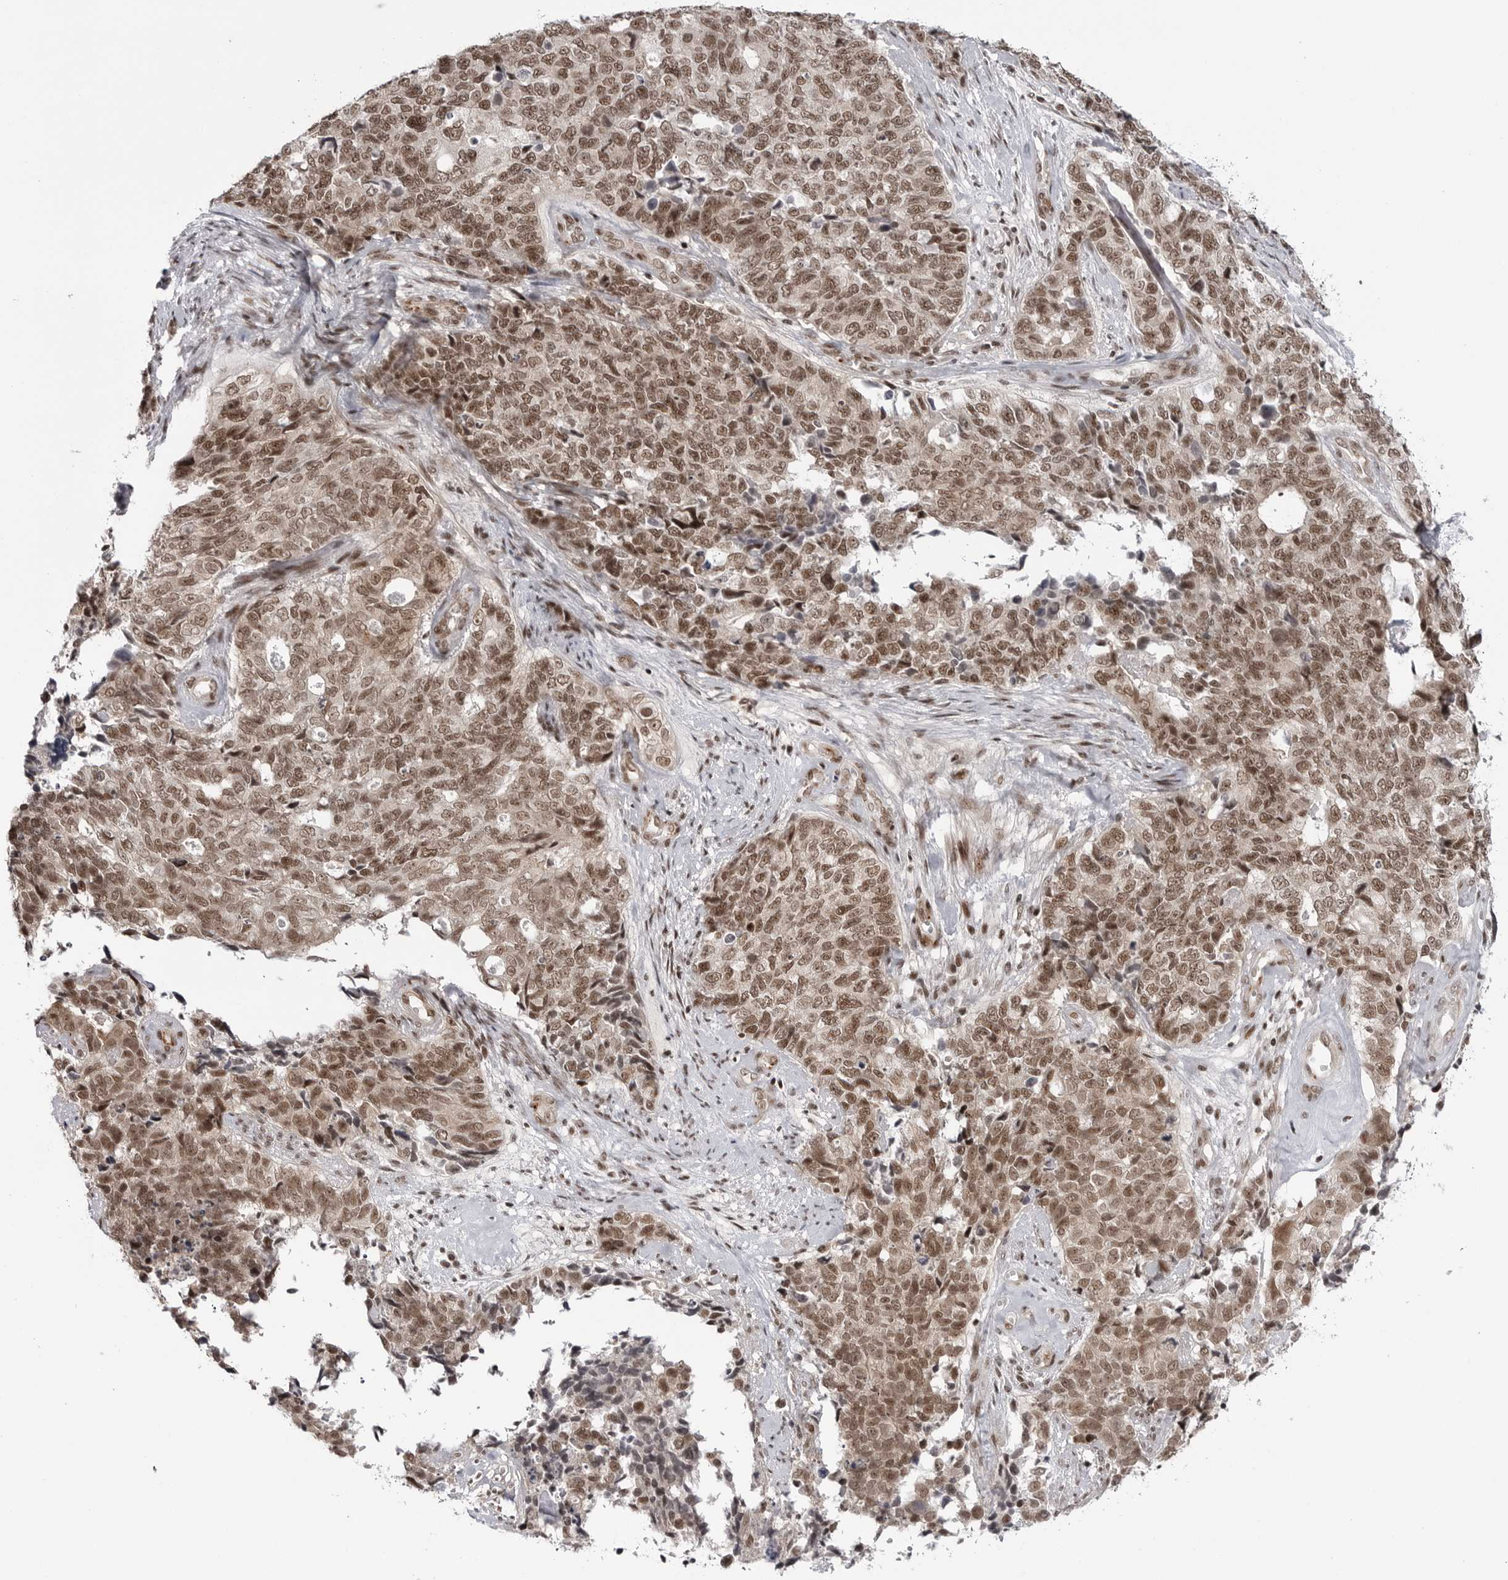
{"staining": {"intensity": "moderate", "quantity": ">75%", "location": "nuclear"}, "tissue": "cervical cancer", "cell_type": "Tumor cells", "image_type": "cancer", "snomed": [{"axis": "morphology", "description": "Squamous cell carcinoma, NOS"}, {"axis": "topography", "description": "Cervix"}], "caption": "An immunohistochemistry (IHC) image of neoplastic tissue is shown. Protein staining in brown shows moderate nuclear positivity in cervical cancer within tumor cells.", "gene": "TRIM66", "patient": {"sex": "female", "age": 63}}